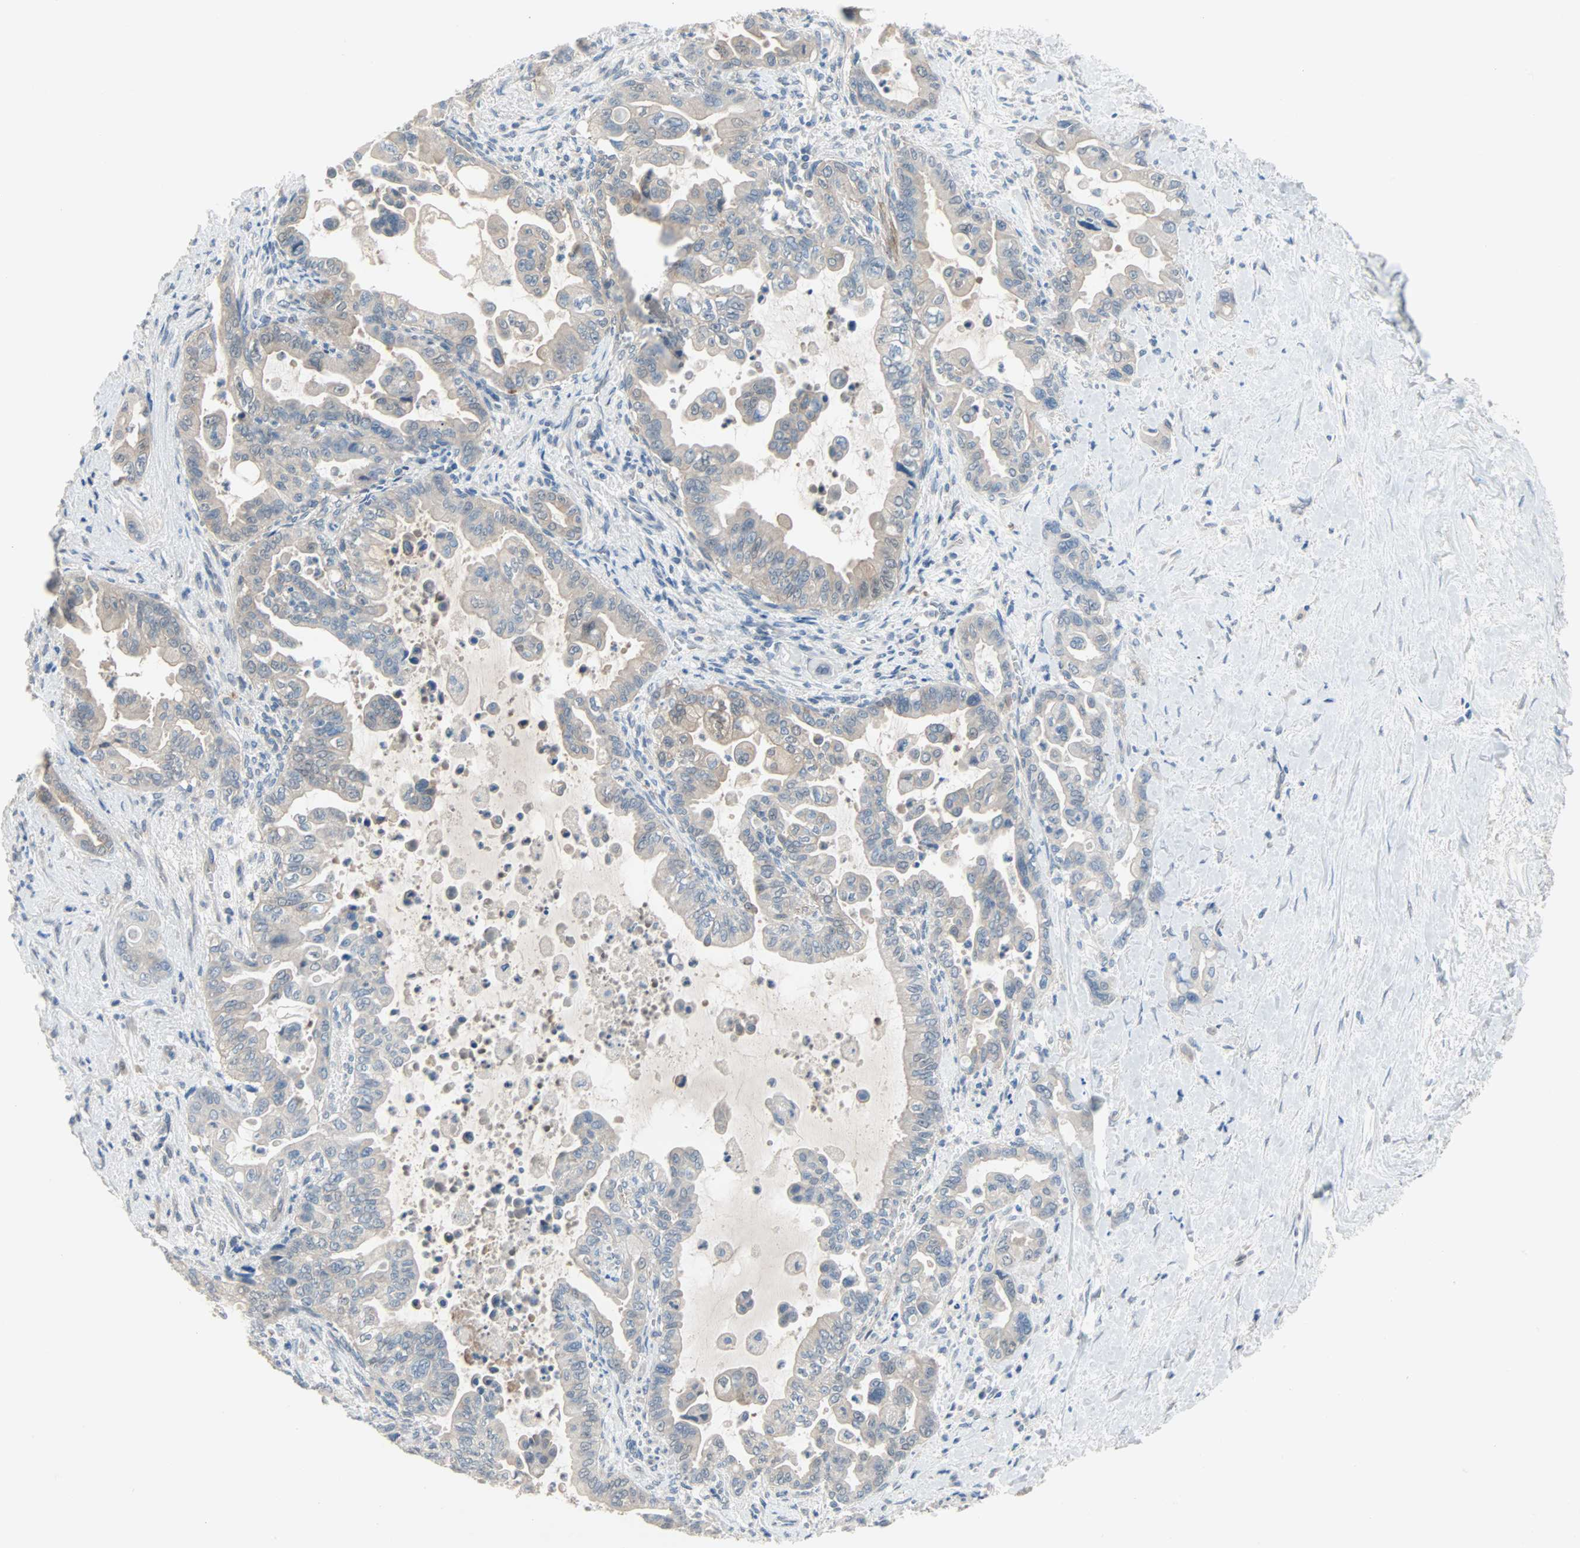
{"staining": {"intensity": "weak", "quantity": ">75%", "location": "cytoplasmic/membranous"}, "tissue": "pancreatic cancer", "cell_type": "Tumor cells", "image_type": "cancer", "snomed": [{"axis": "morphology", "description": "Adenocarcinoma, NOS"}, {"axis": "topography", "description": "Pancreas"}], "caption": "DAB (3,3'-diaminobenzidine) immunohistochemical staining of adenocarcinoma (pancreatic) displays weak cytoplasmic/membranous protein expression in approximately >75% of tumor cells. (brown staining indicates protein expression, while blue staining denotes nuclei).", "gene": "TNFRSF12A", "patient": {"sex": "male", "age": 70}}